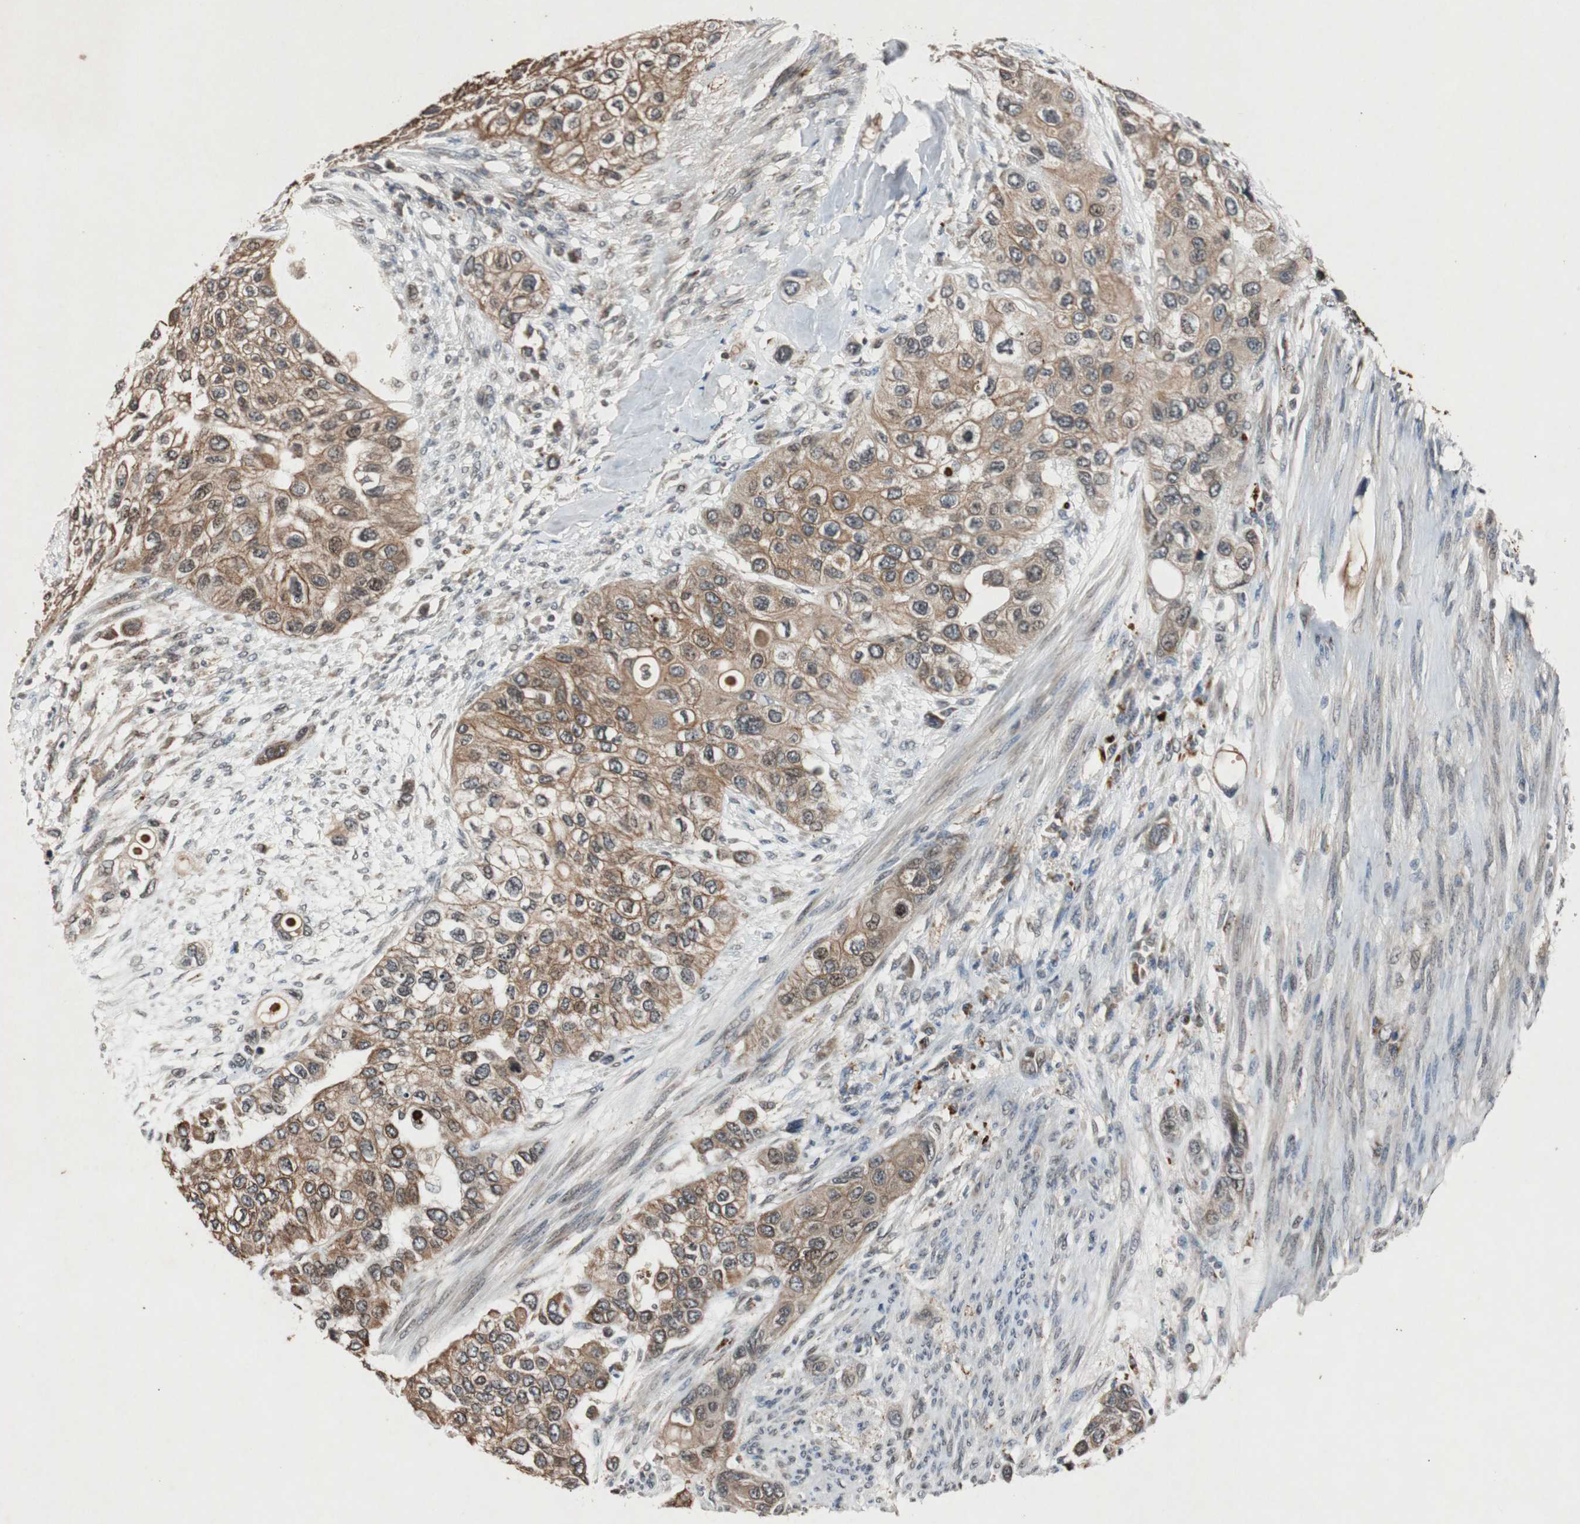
{"staining": {"intensity": "moderate", "quantity": ">75%", "location": "cytoplasmic/membranous"}, "tissue": "urothelial cancer", "cell_type": "Tumor cells", "image_type": "cancer", "snomed": [{"axis": "morphology", "description": "Urothelial carcinoma, High grade"}, {"axis": "topography", "description": "Urinary bladder"}], "caption": "High-grade urothelial carcinoma stained for a protein (brown) reveals moderate cytoplasmic/membranous positive staining in about >75% of tumor cells.", "gene": "SLIT2", "patient": {"sex": "female", "age": 56}}